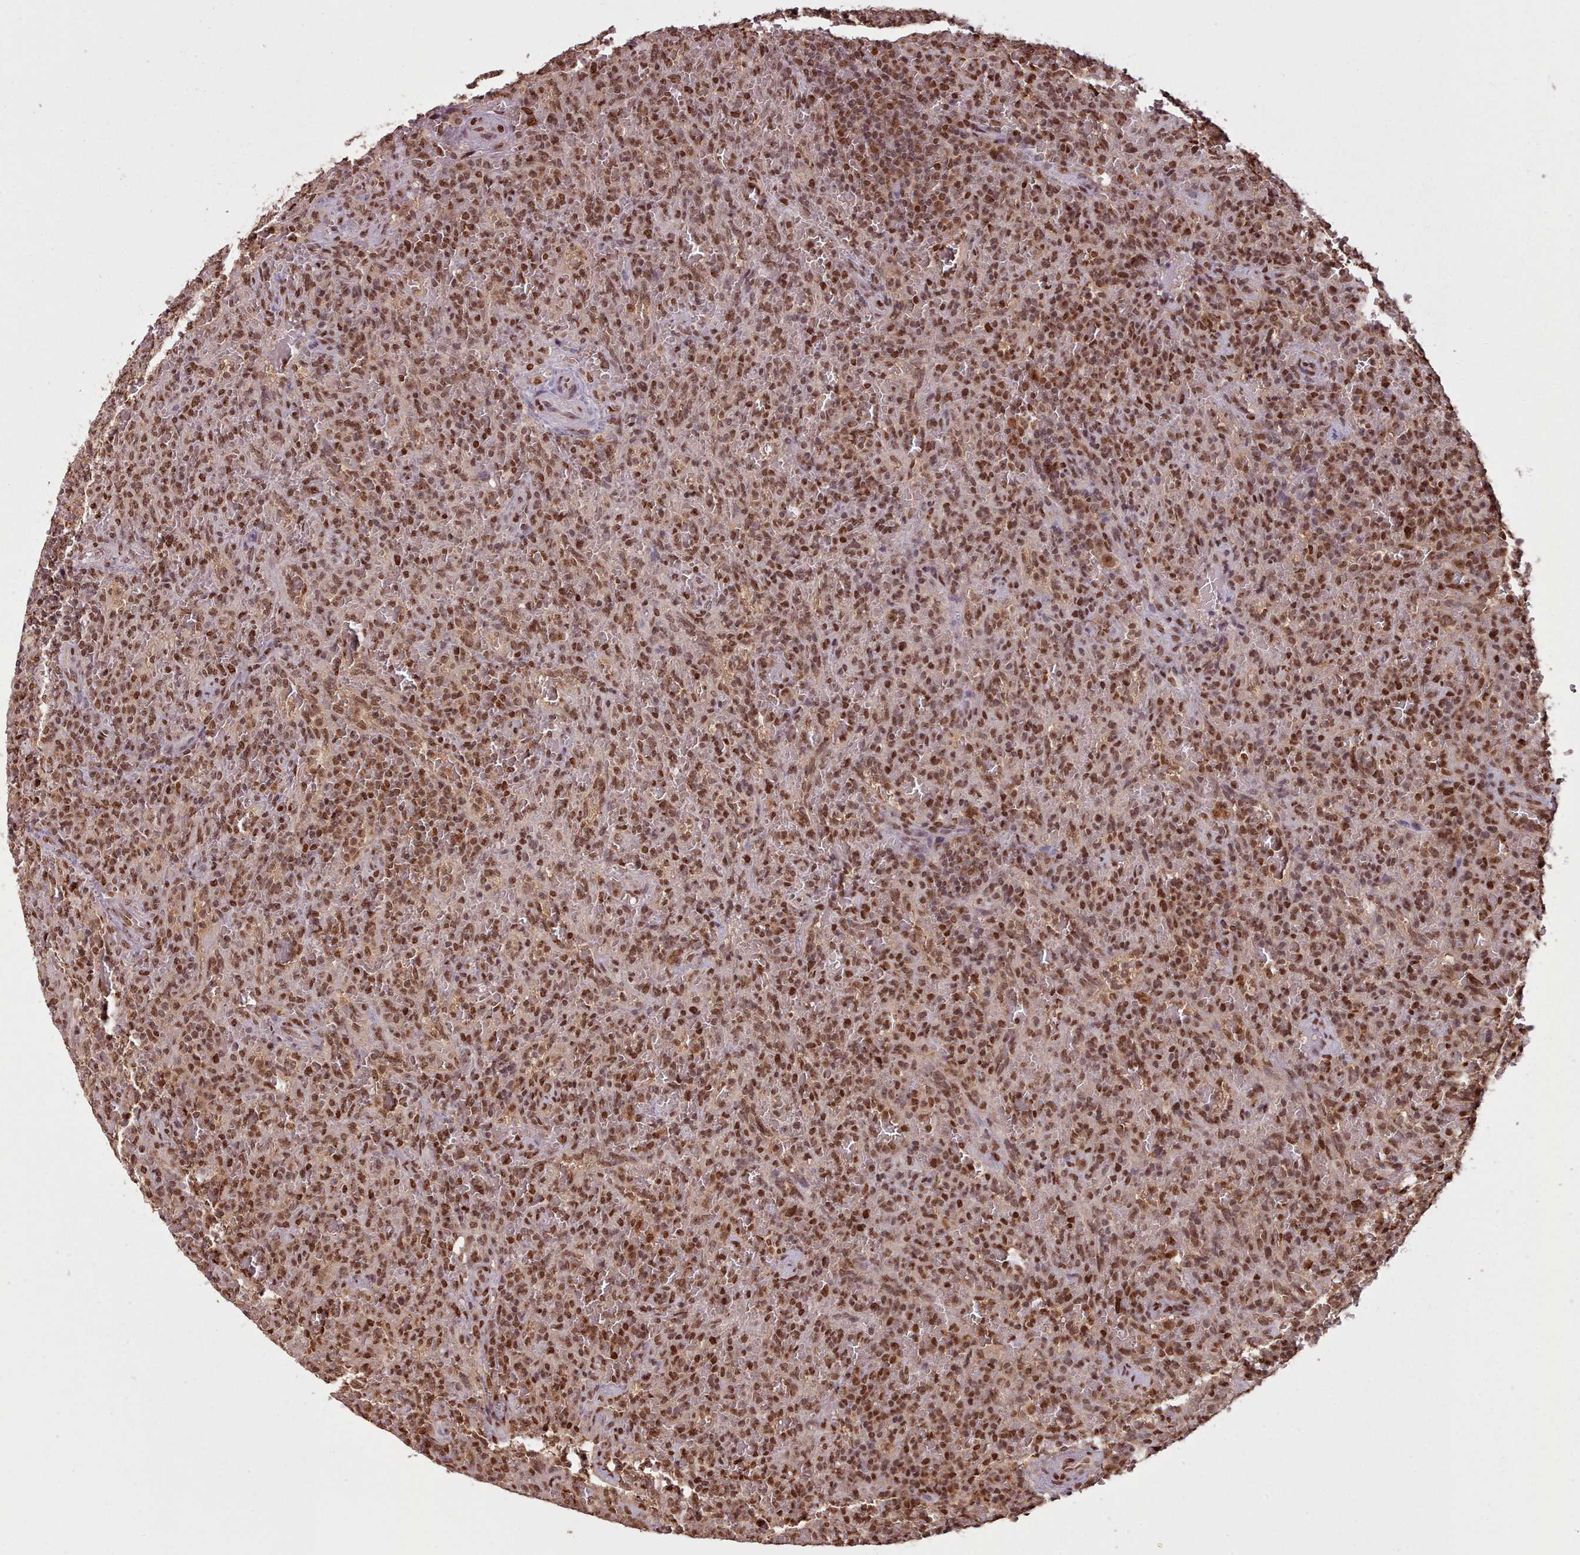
{"staining": {"intensity": "strong", "quantity": ">75%", "location": "nuclear"}, "tissue": "lymphoma", "cell_type": "Tumor cells", "image_type": "cancer", "snomed": [{"axis": "morphology", "description": "Malignant lymphoma, non-Hodgkin's type, Low grade"}, {"axis": "topography", "description": "Spleen"}], "caption": "Lymphoma stained for a protein reveals strong nuclear positivity in tumor cells.", "gene": "RPS27A", "patient": {"sex": "female", "age": 64}}